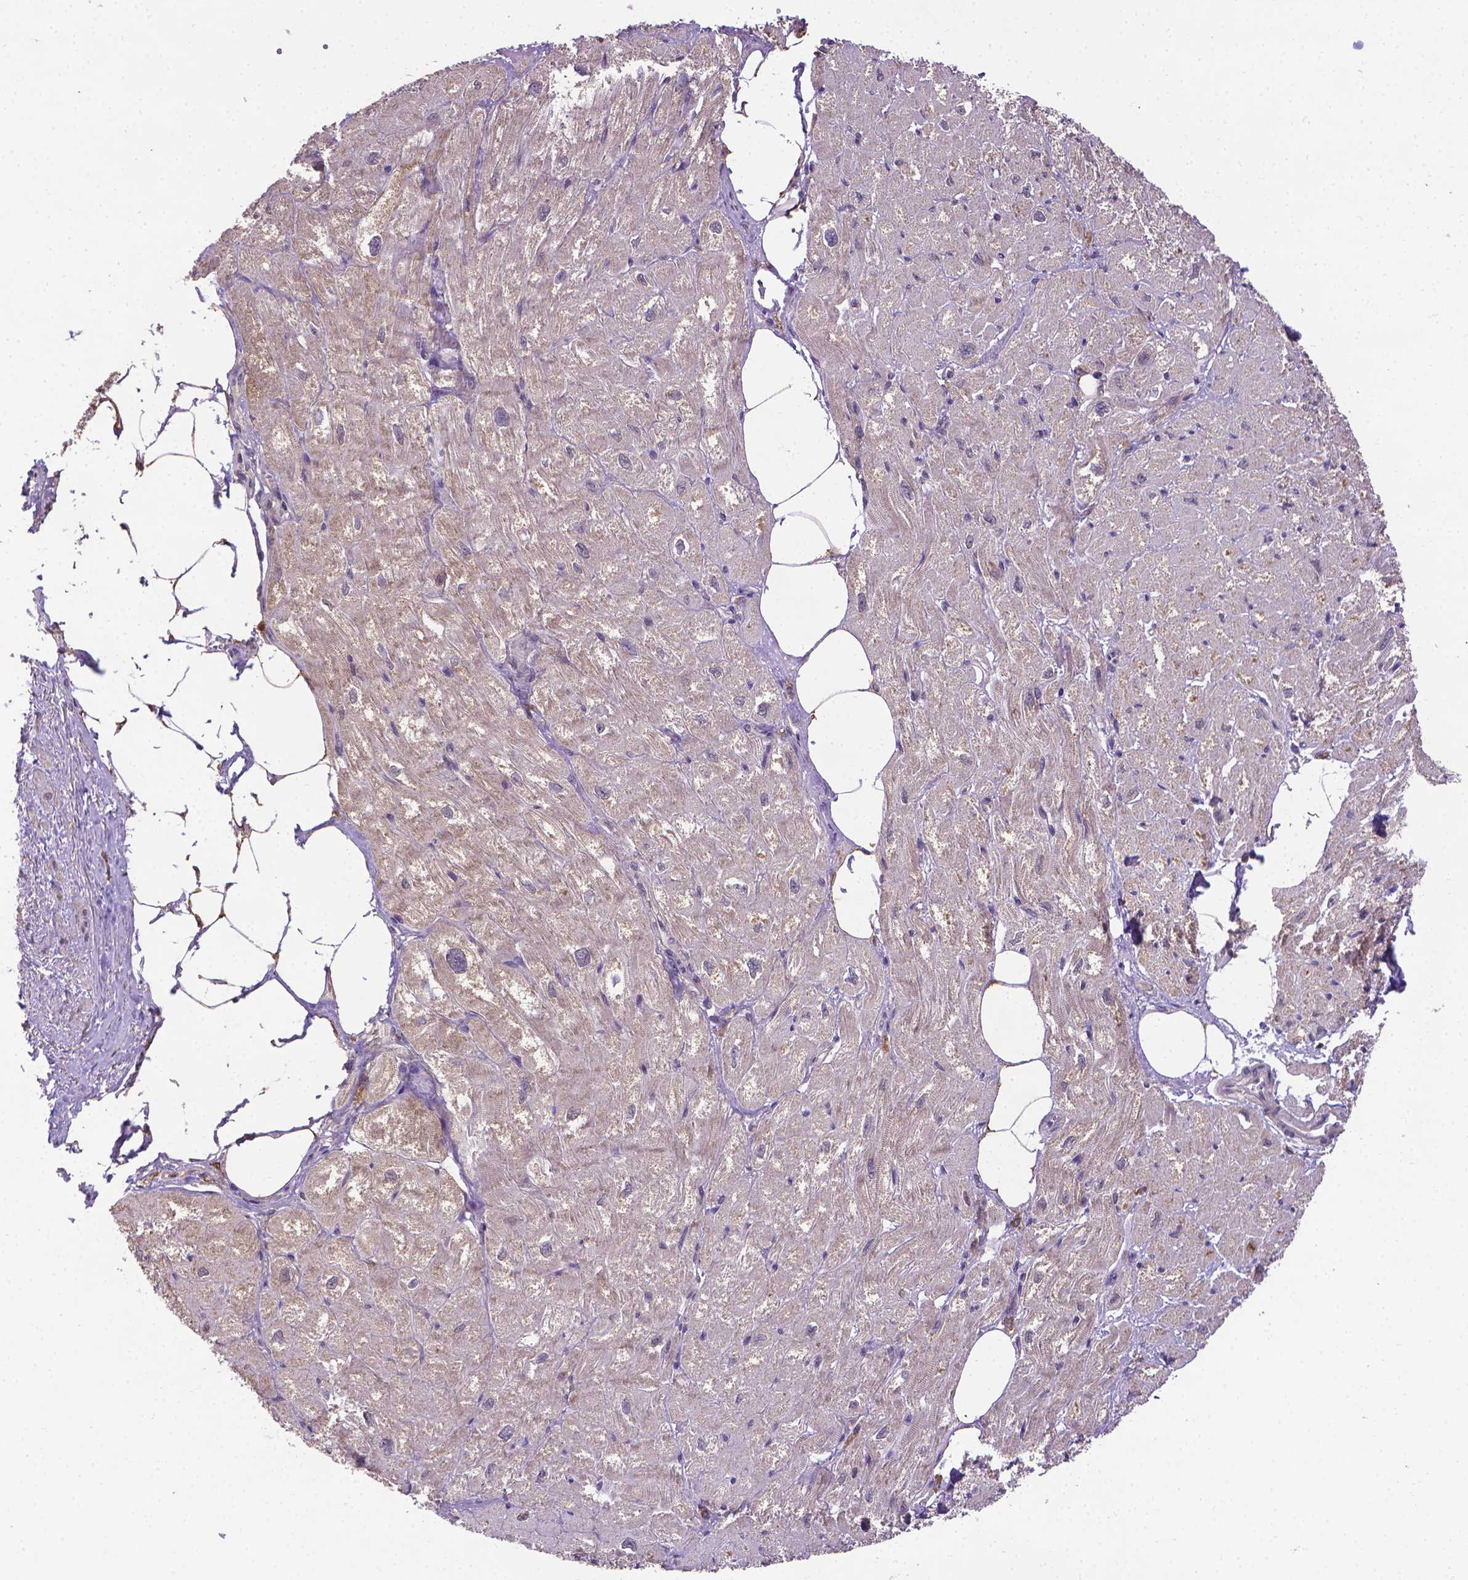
{"staining": {"intensity": "moderate", "quantity": "25%-75%", "location": "cytoplasmic/membranous"}, "tissue": "heart muscle", "cell_type": "Cardiomyocytes", "image_type": "normal", "snomed": [{"axis": "morphology", "description": "Normal tissue, NOS"}, {"axis": "topography", "description": "Heart"}], "caption": "Moderate cytoplasmic/membranous expression for a protein is identified in approximately 25%-75% of cardiomyocytes of unremarkable heart muscle using IHC.", "gene": "GPR63", "patient": {"sex": "female", "age": 62}}